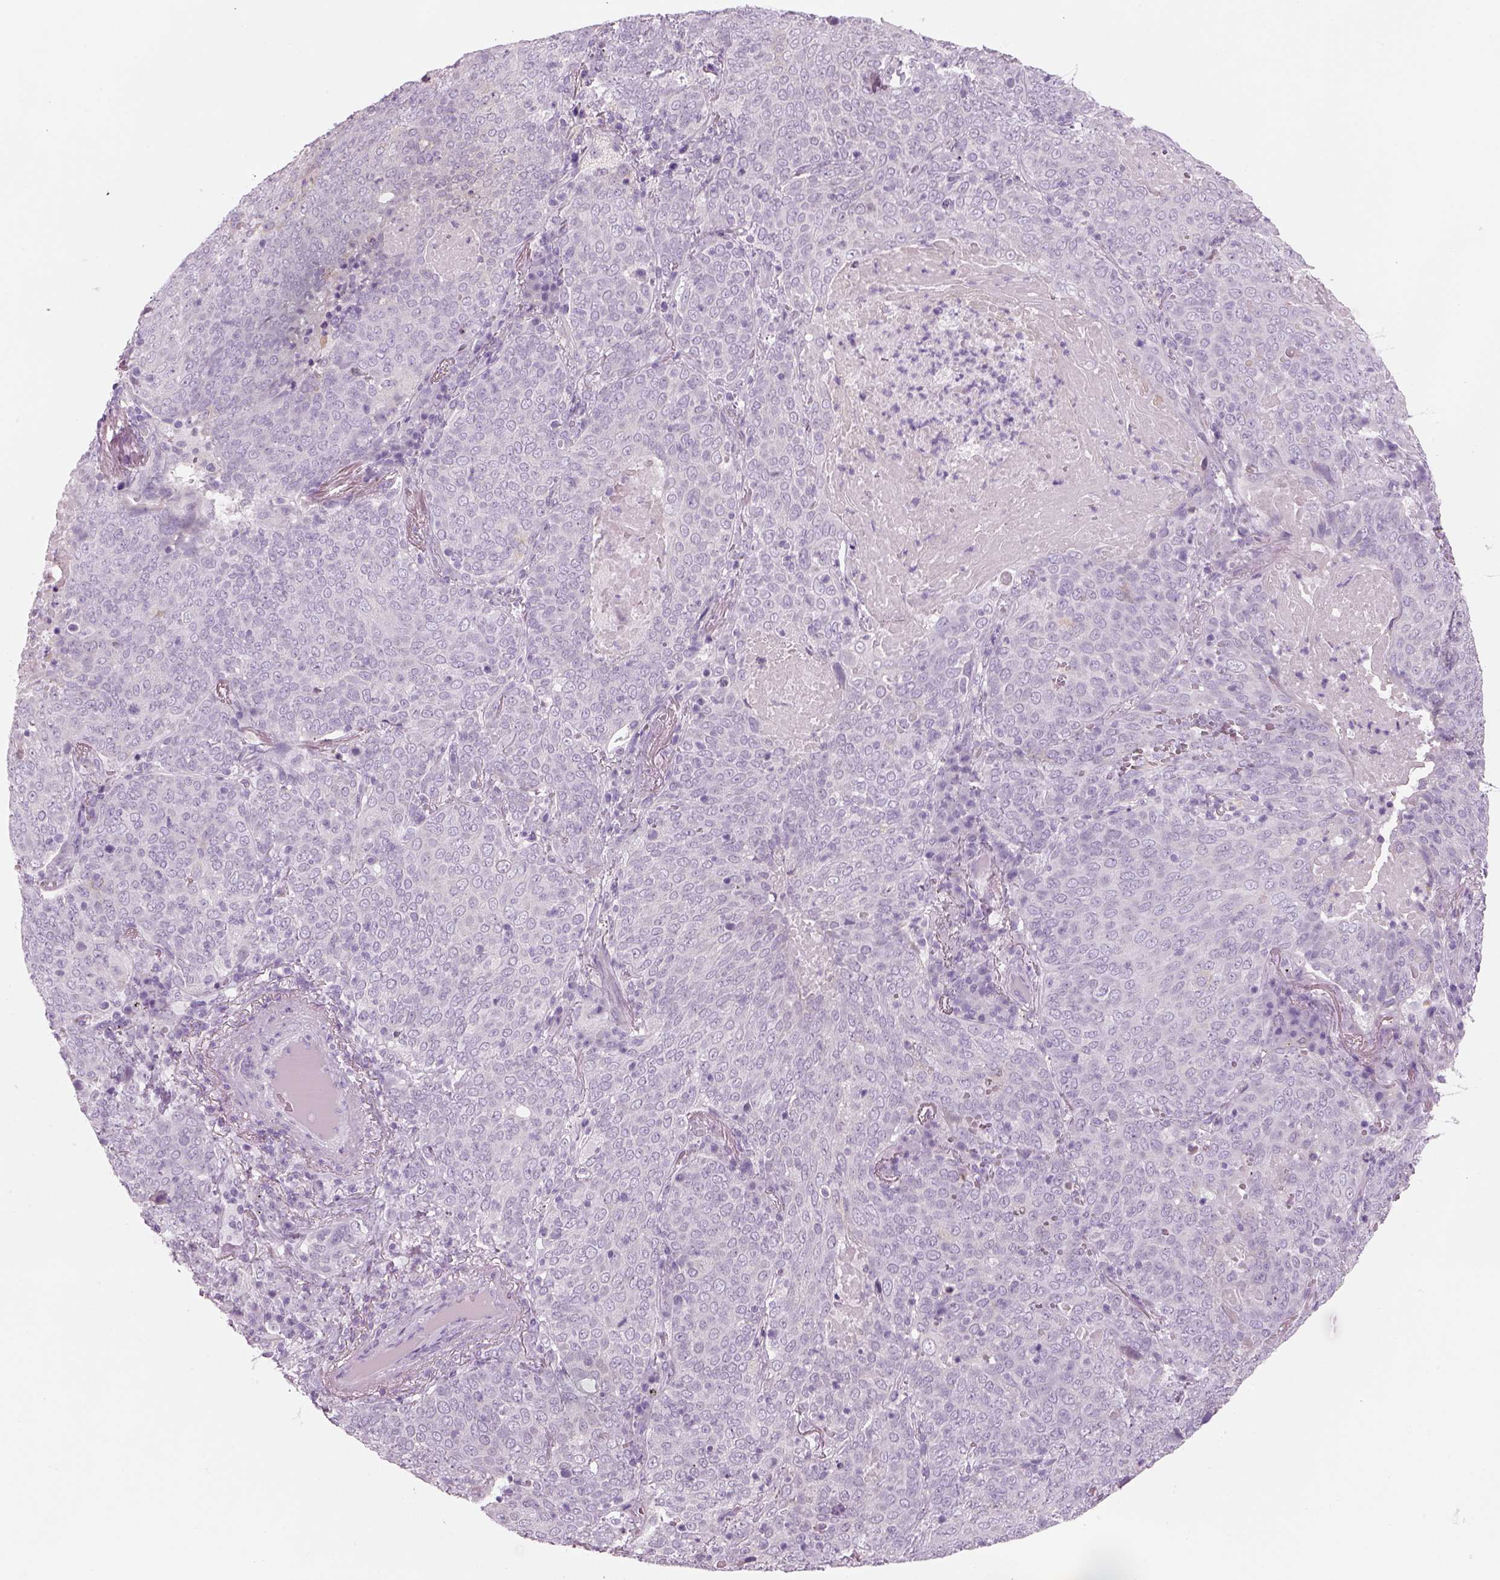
{"staining": {"intensity": "negative", "quantity": "none", "location": "none"}, "tissue": "lung cancer", "cell_type": "Tumor cells", "image_type": "cancer", "snomed": [{"axis": "morphology", "description": "Squamous cell carcinoma, NOS"}, {"axis": "topography", "description": "Lung"}], "caption": "Tumor cells show no significant positivity in squamous cell carcinoma (lung). (Brightfield microscopy of DAB (3,3'-diaminobenzidine) immunohistochemistry (IHC) at high magnification).", "gene": "KCNMB4", "patient": {"sex": "male", "age": 82}}